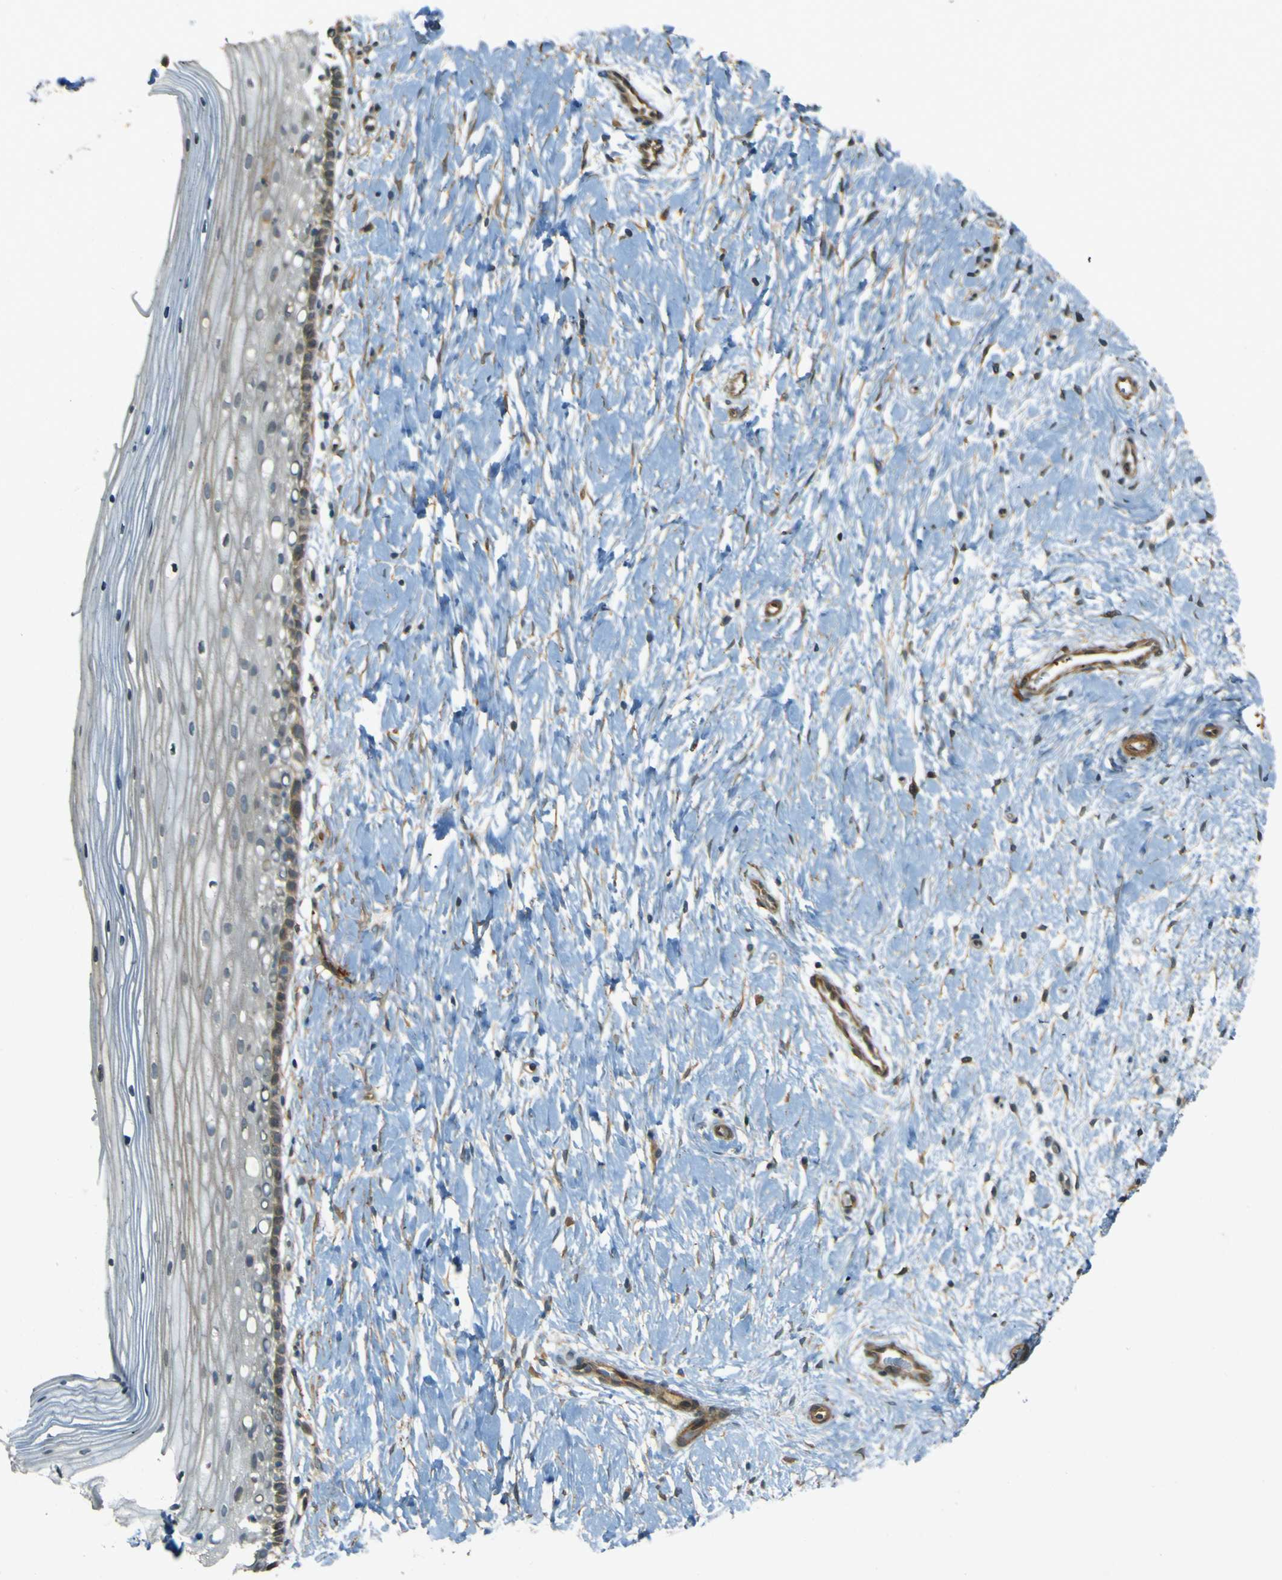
{"staining": {"intensity": "moderate", "quantity": "25%-75%", "location": "cytoplasmic/membranous"}, "tissue": "cervix", "cell_type": "Glandular cells", "image_type": "normal", "snomed": [{"axis": "morphology", "description": "Normal tissue, NOS"}, {"axis": "topography", "description": "Cervix"}], "caption": "Immunohistochemistry (IHC) histopathology image of unremarkable human cervix stained for a protein (brown), which reveals medium levels of moderate cytoplasmic/membranous staining in about 25%-75% of glandular cells.", "gene": "NEXN", "patient": {"sex": "female", "age": 39}}